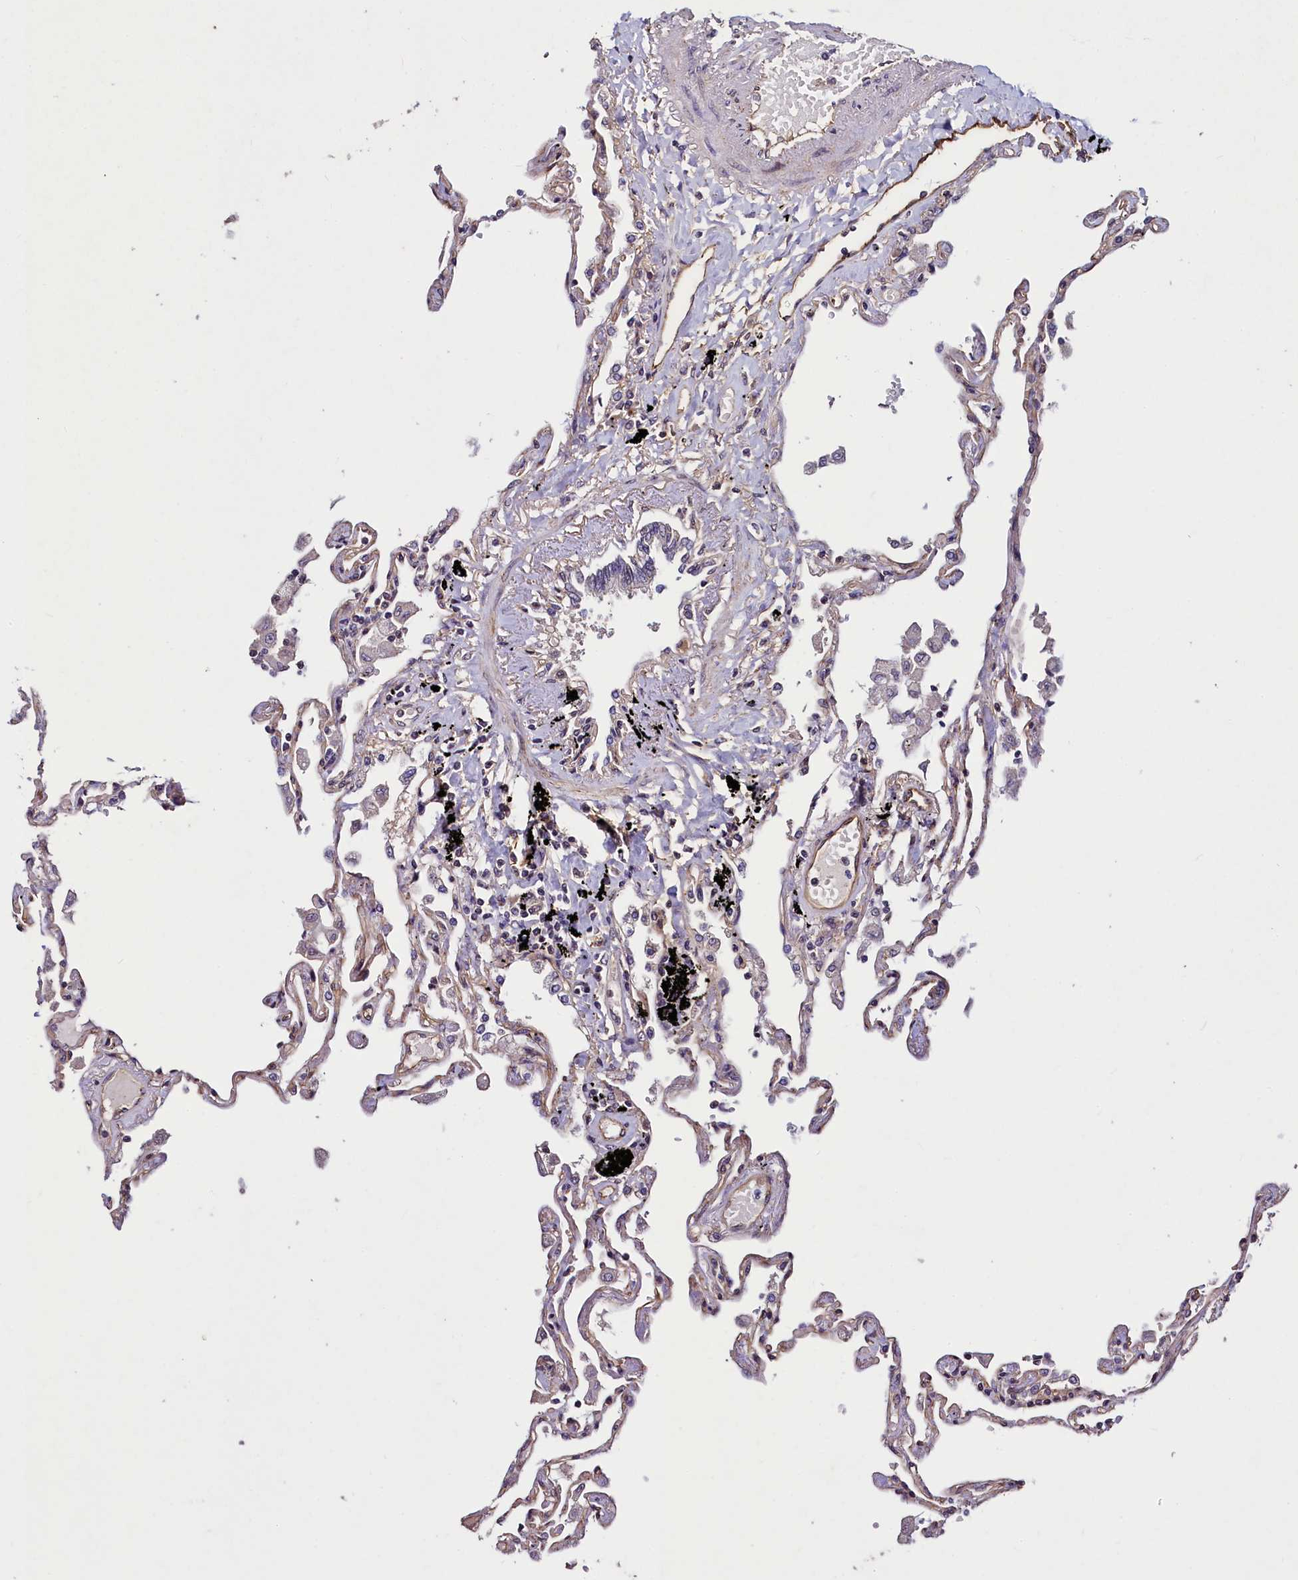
{"staining": {"intensity": "weak", "quantity": "25%-75%", "location": "cytoplasmic/membranous"}, "tissue": "lung", "cell_type": "Alveolar cells", "image_type": "normal", "snomed": [{"axis": "morphology", "description": "Normal tissue, NOS"}, {"axis": "topography", "description": "Lung"}], "caption": "Immunohistochemical staining of unremarkable lung shows 25%-75% levels of weak cytoplasmic/membranous protein expression in about 25%-75% of alveolar cells. (DAB IHC with brightfield microscopy, high magnification).", "gene": "PALM", "patient": {"sex": "female", "age": 67}}